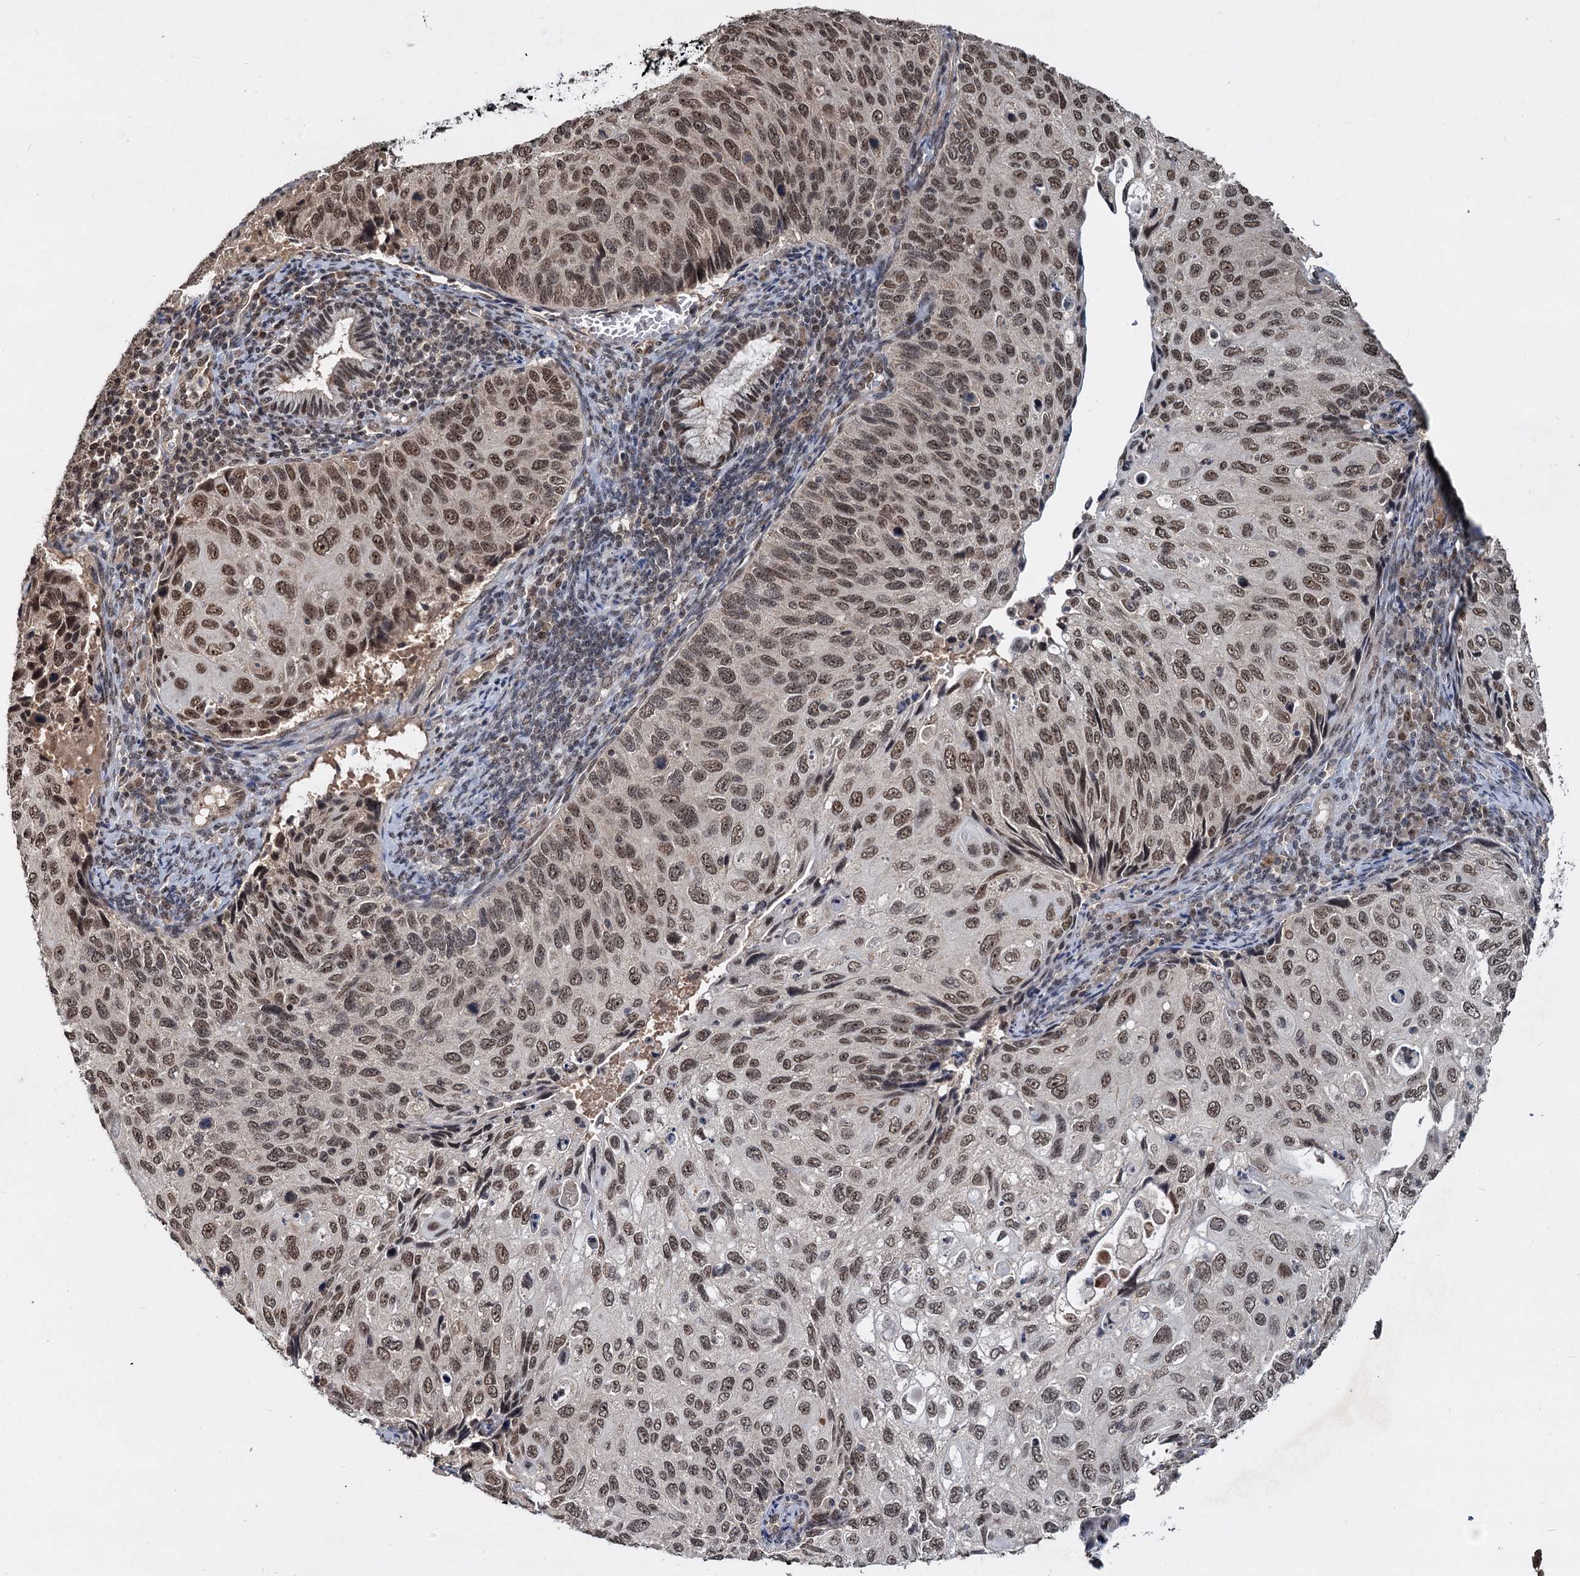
{"staining": {"intensity": "moderate", "quantity": ">75%", "location": "nuclear"}, "tissue": "cervical cancer", "cell_type": "Tumor cells", "image_type": "cancer", "snomed": [{"axis": "morphology", "description": "Squamous cell carcinoma, NOS"}, {"axis": "topography", "description": "Cervix"}], "caption": "About >75% of tumor cells in cervical cancer show moderate nuclear protein expression as visualized by brown immunohistochemical staining.", "gene": "FAM216B", "patient": {"sex": "female", "age": 70}}